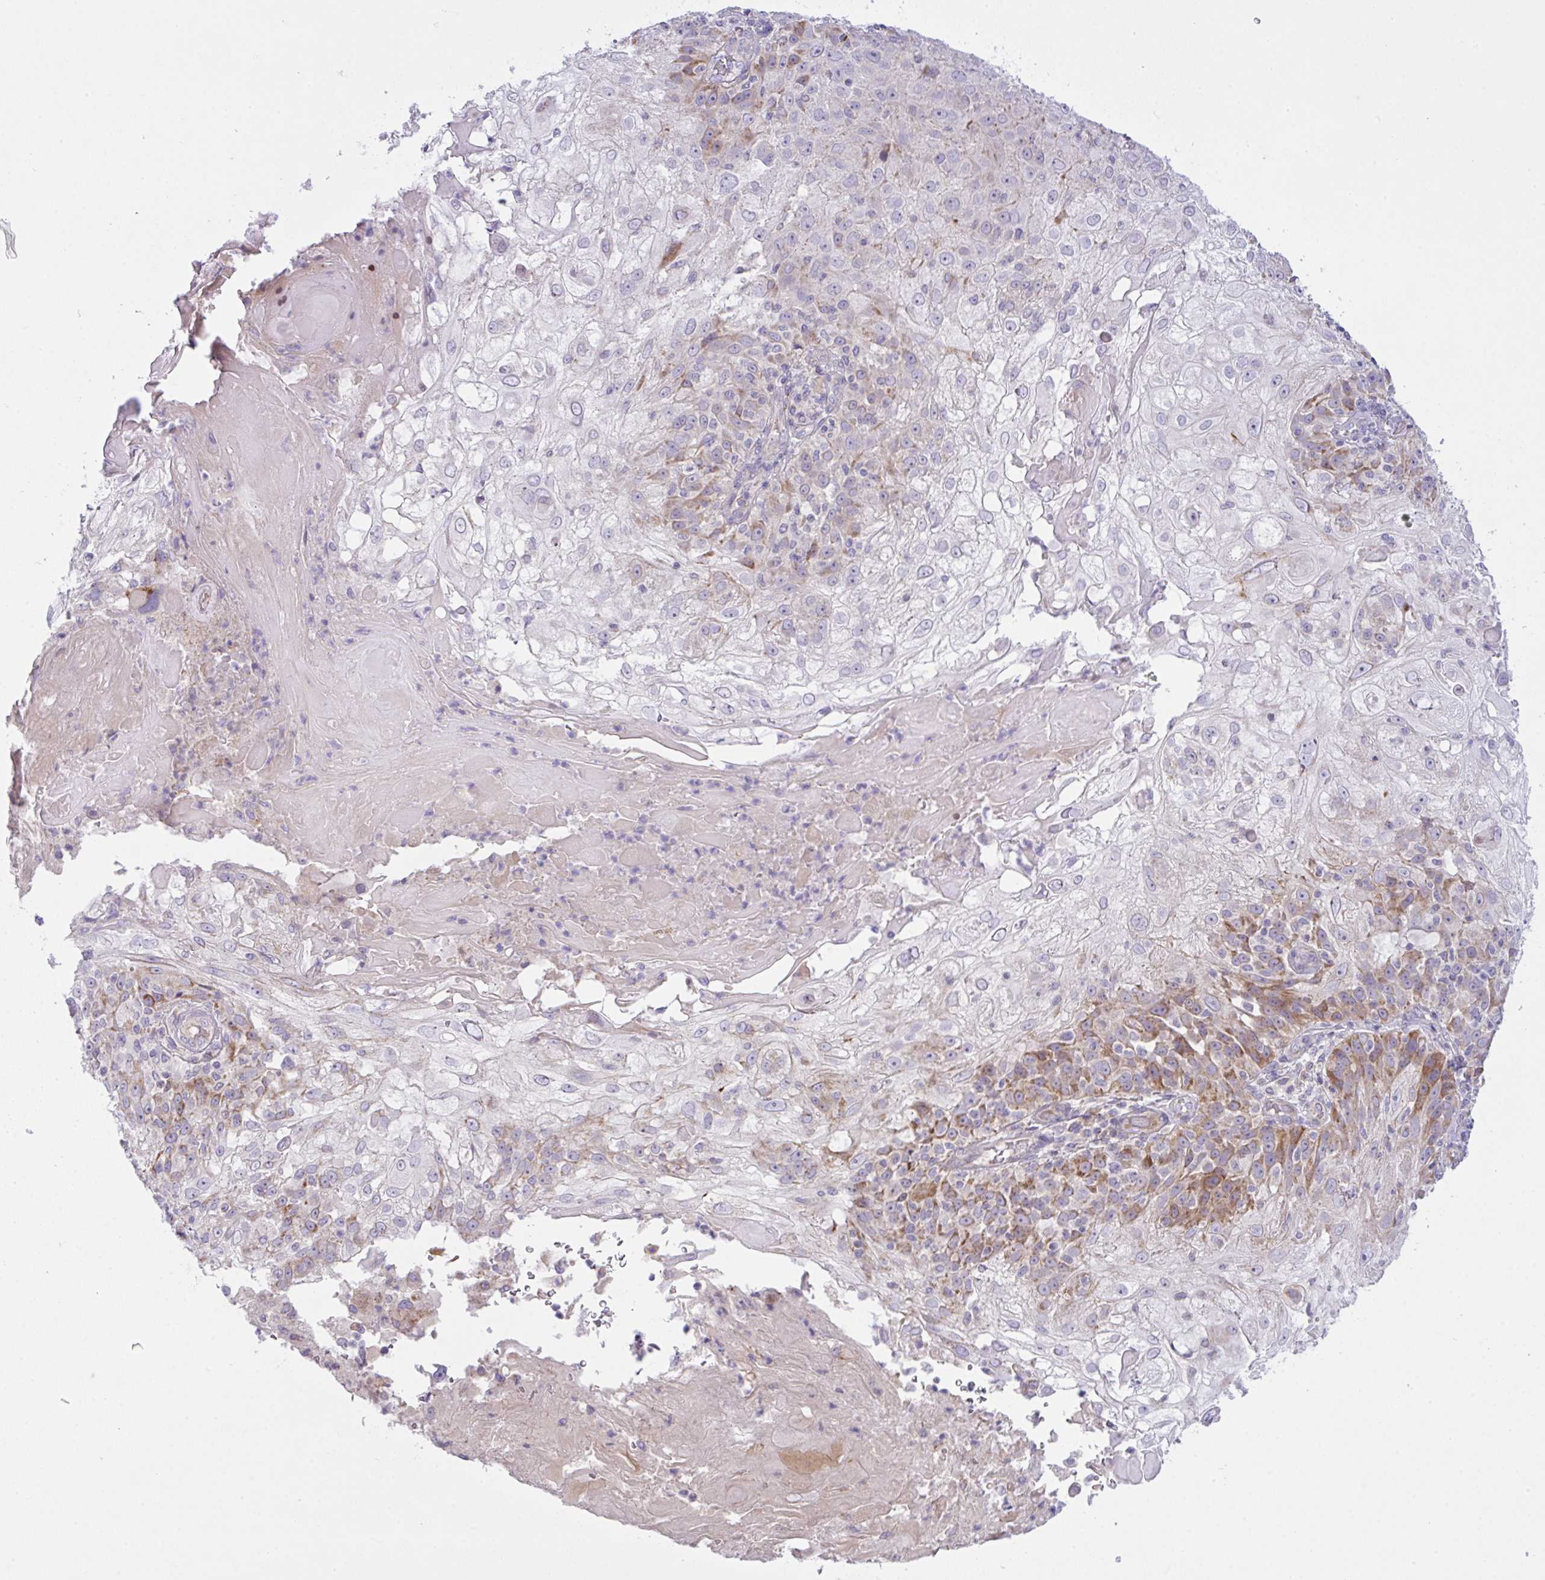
{"staining": {"intensity": "moderate", "quantity": "<25%", "location": "cytoplasmic/membranous"}, "tissue": "skin cancer", "cell_type": "Tumor cells", "image_type": "cancer", "snomed": [{"axis": "morphology", "description": "Normal tissue, NOS"}, {"axis": "morphology", "description": "Squamous cell carcinoma, NOS"}, {"axis": "topography", "description": "Skin"}], "caption": "Moderate cytoplasmic/membranous expression is seen in about <25% of tumor cells in skin cancer (squamous cell carcinoma).", "gene": "CHDH", "patient": {"sex": "female", "age": 83}}